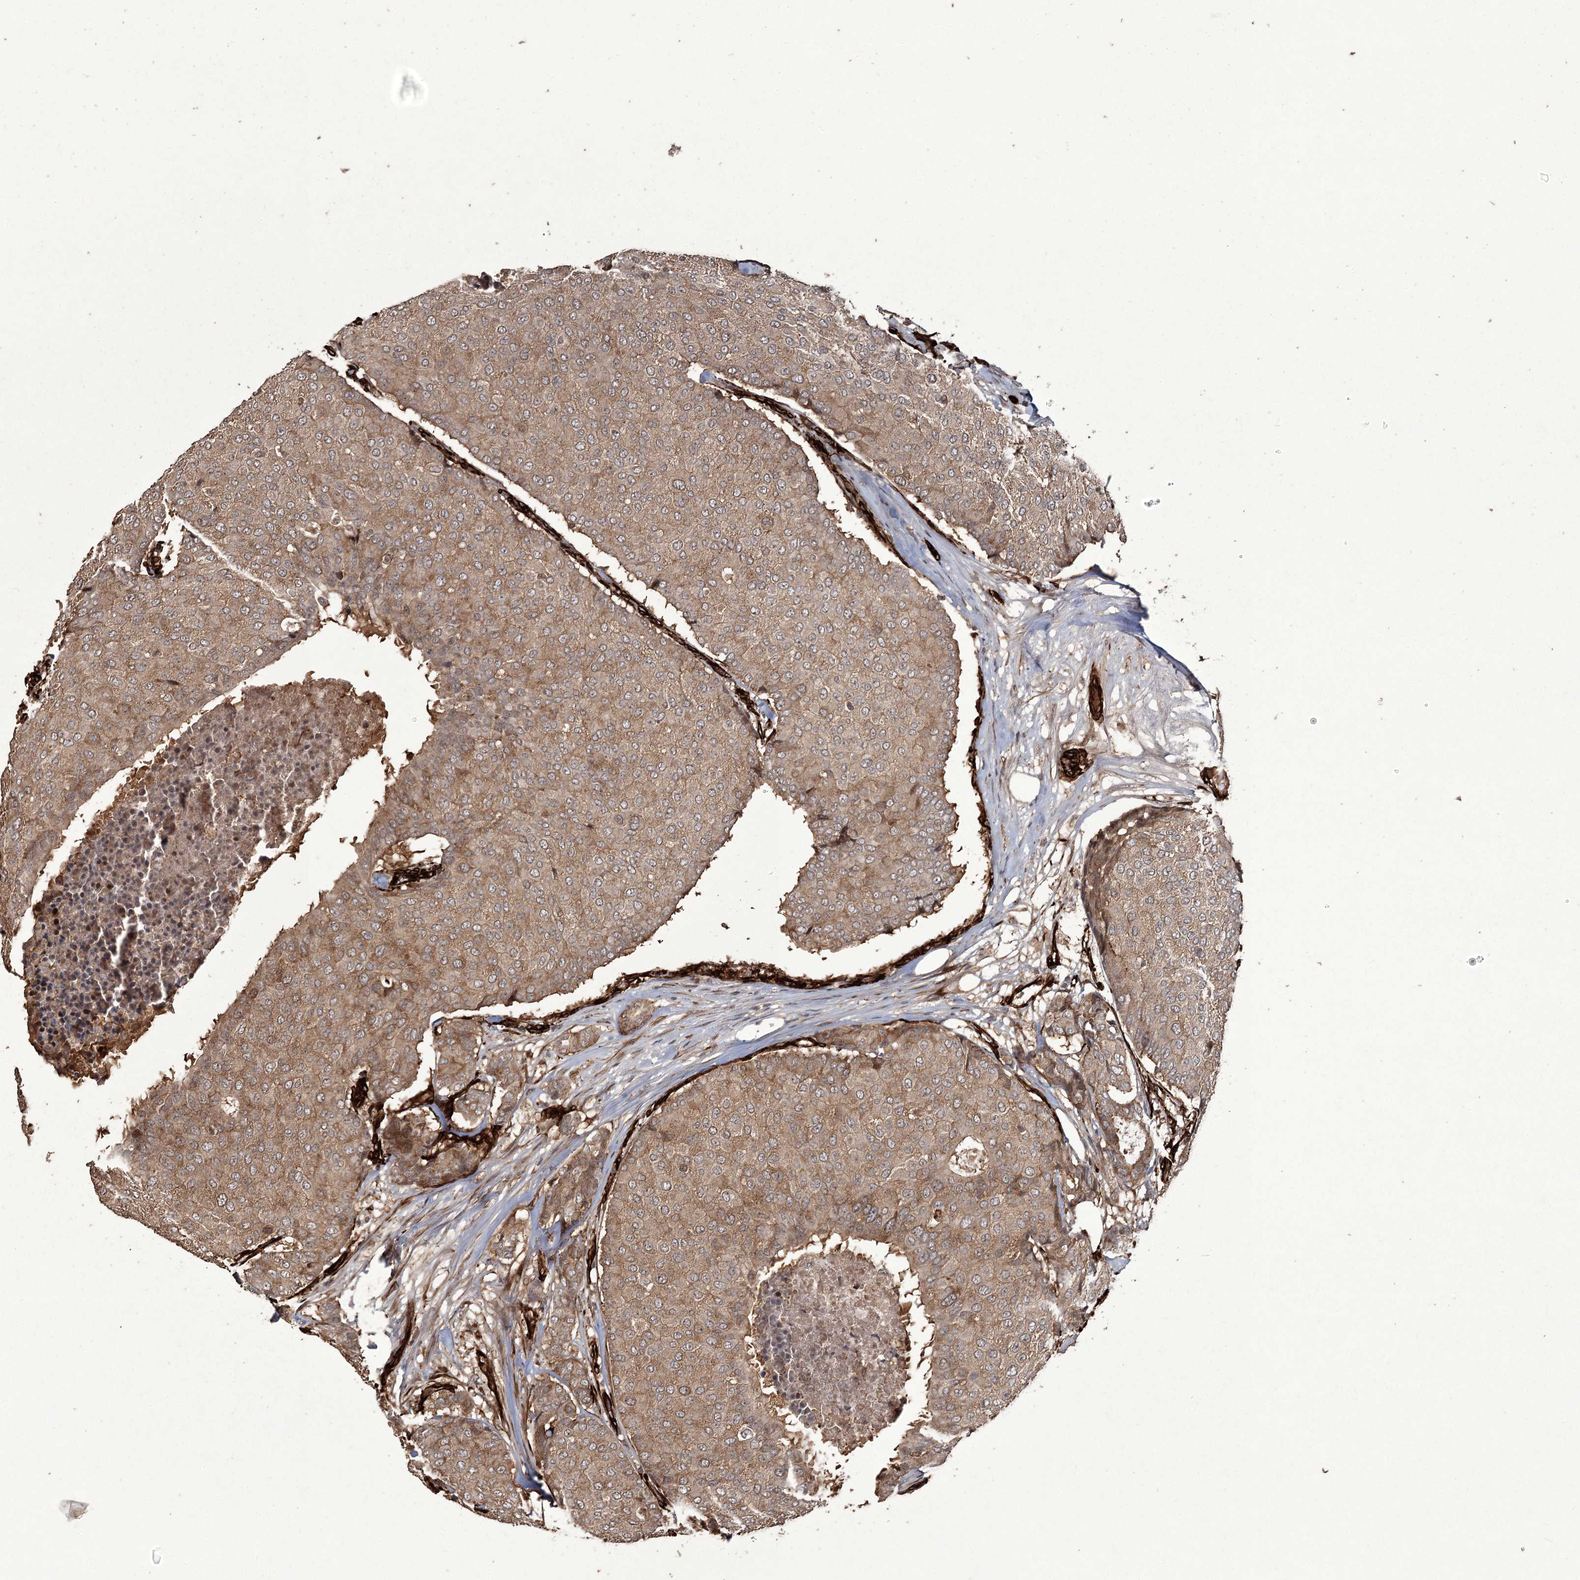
{"staining": {"intensity": "moderate", "quantity": ">75%", "location": "cytoplasmic/membranous"}, "tissue": "breast cancer", "cell_type": "Tumor cells", "image_type": "cancer", "snomed": [{"axis": "morphology", "description": "Duct carcinoma"}, {"axis": "topography", "description": "Breast"}], "caption": "About >75% of tumor cells in breast cancer demonstrate moderate cytoplasmic/membranous protein staining as visualized by brown immunohistochemical staining.", "gene": "RPAP3", "patient": {"sex": "female", "age": 75}}